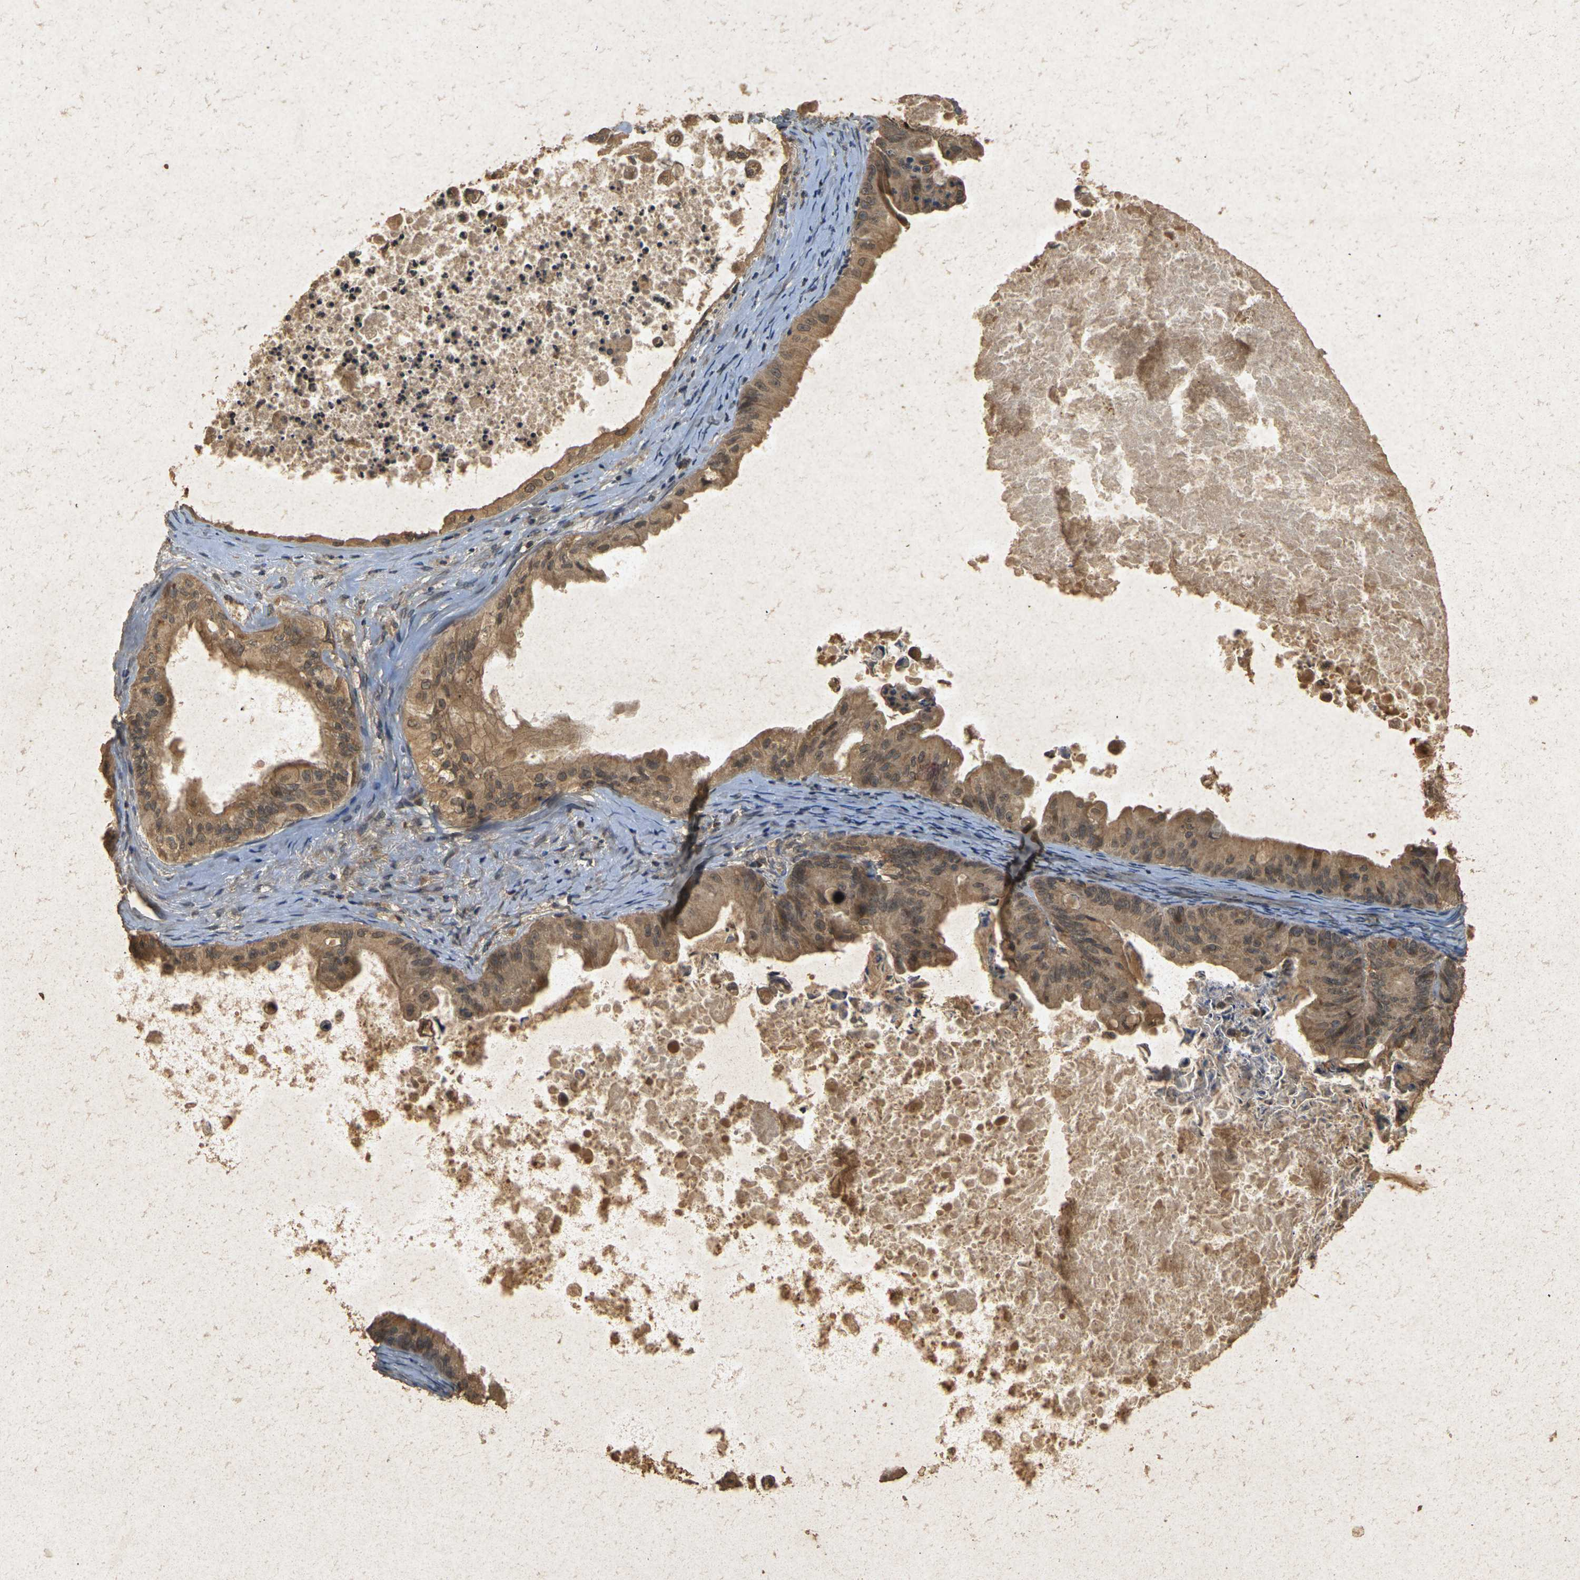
{"staining": {"intensity": "moderate", "quantity": ">75%", "location": "cytoplasmic/membranous"}, "tissue": "ovarian cancer", "cell_type": "Tumor cells", "image_type": "cancer", "snomed": [{"axis": "morphology", "description": "Cystadenocarcinoma, mucinous, NOS"}, {"axis": "topography", "description": "Ovary"}], "caption": "The image reveals staining of ovarian mucinous cystadenocarcinoma, revealing moderate cytoplasmic/membranous protein staining (brown color) within tumor cells.", "gene": "ERN1", "patient": {"sex": "female", "age": 37}}